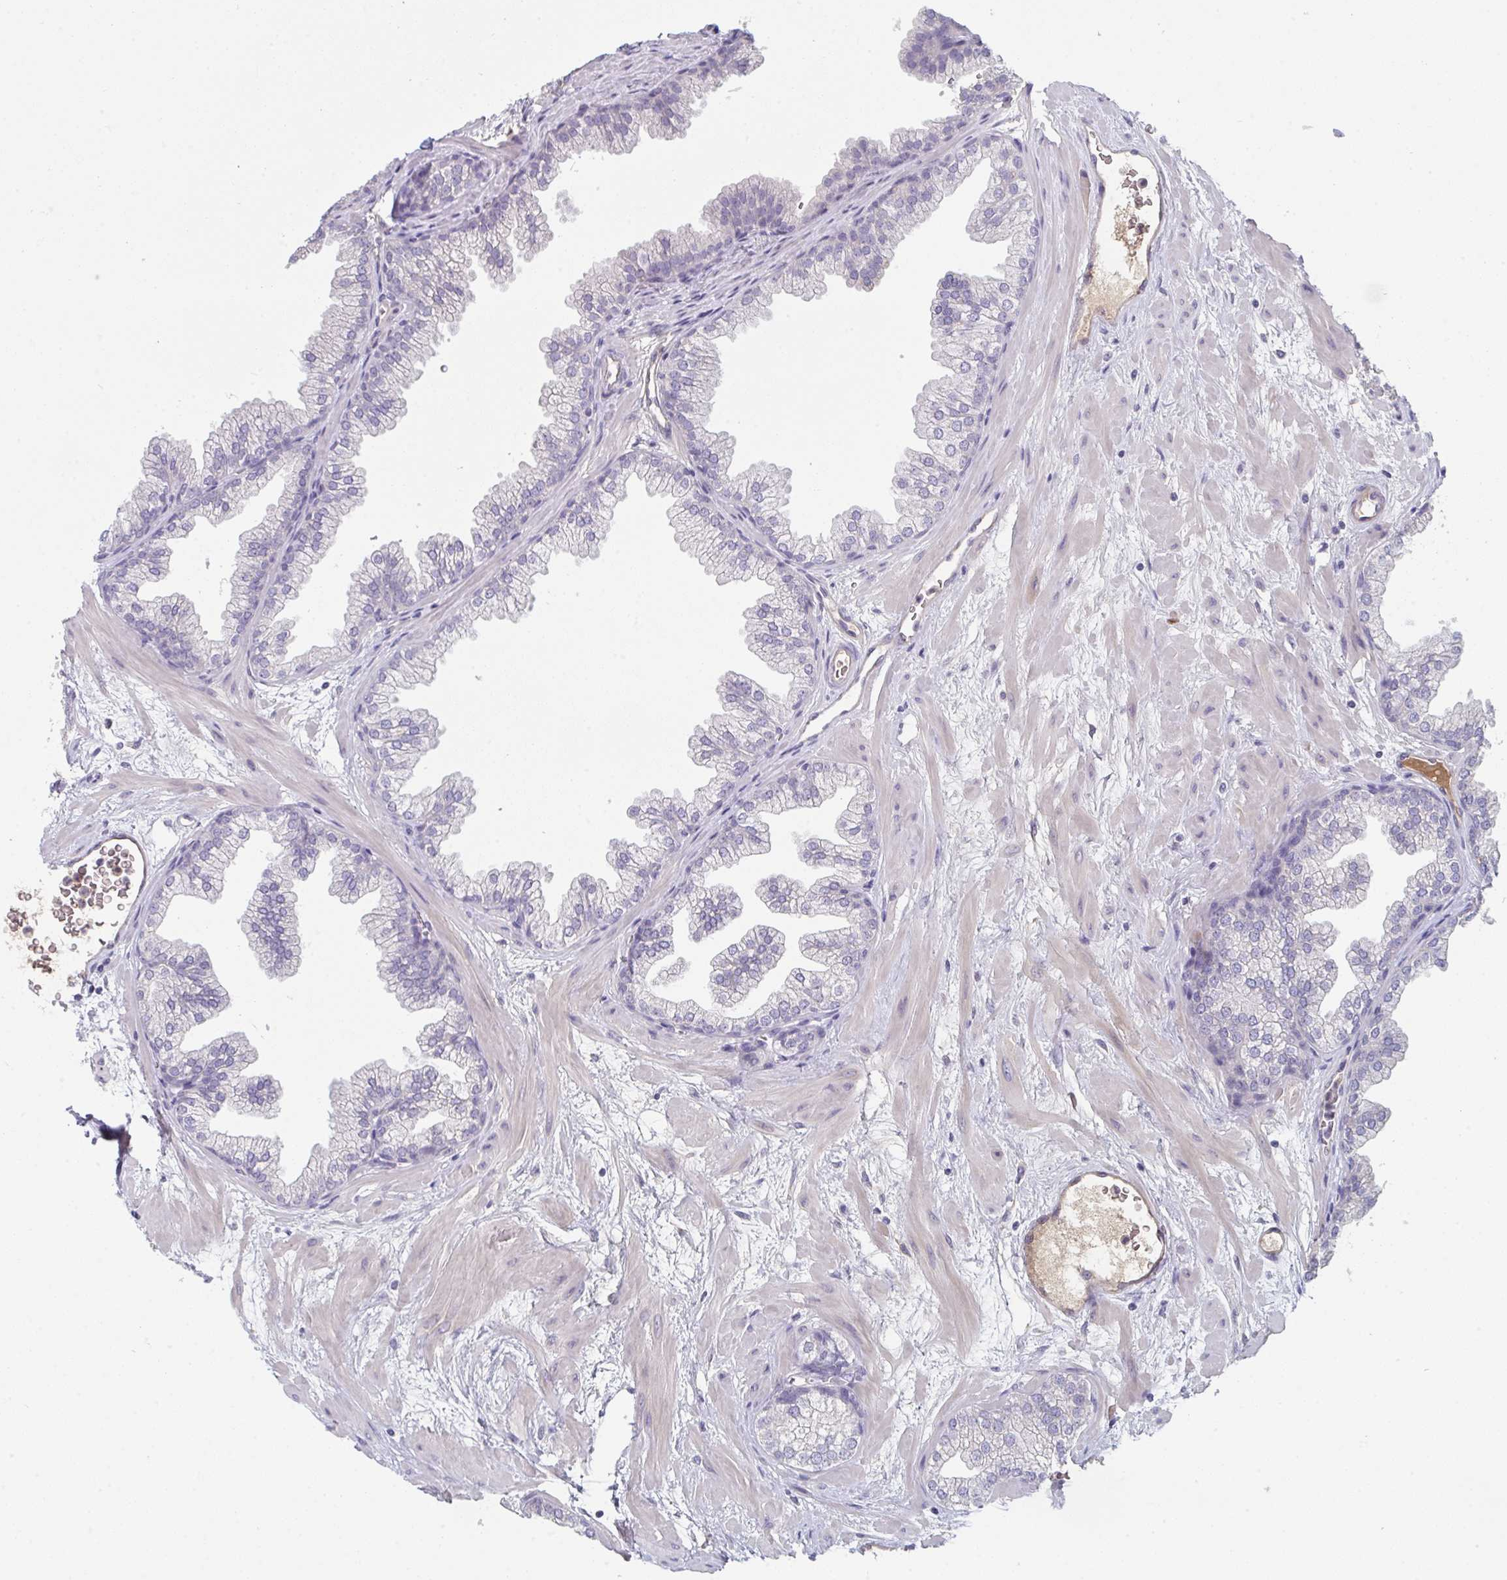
{"staining": {"intensity": "negative", "quantity": "none", "location": "none"}, "tissue": "prostate", "cell_type": "Glandular cells", "image_type": "normal", "snomed": [{"axis": "morphology", "description": "Normal tissue, NOS"}, {"axis": "topography", "description": "Prostate"}], "caption": "IHC image of normal prostate stained for a protein (brown), which exhibits no expression in glandular cells.", "gene": "HGFAC", "patient": {"sex": "male", "age": 37}}